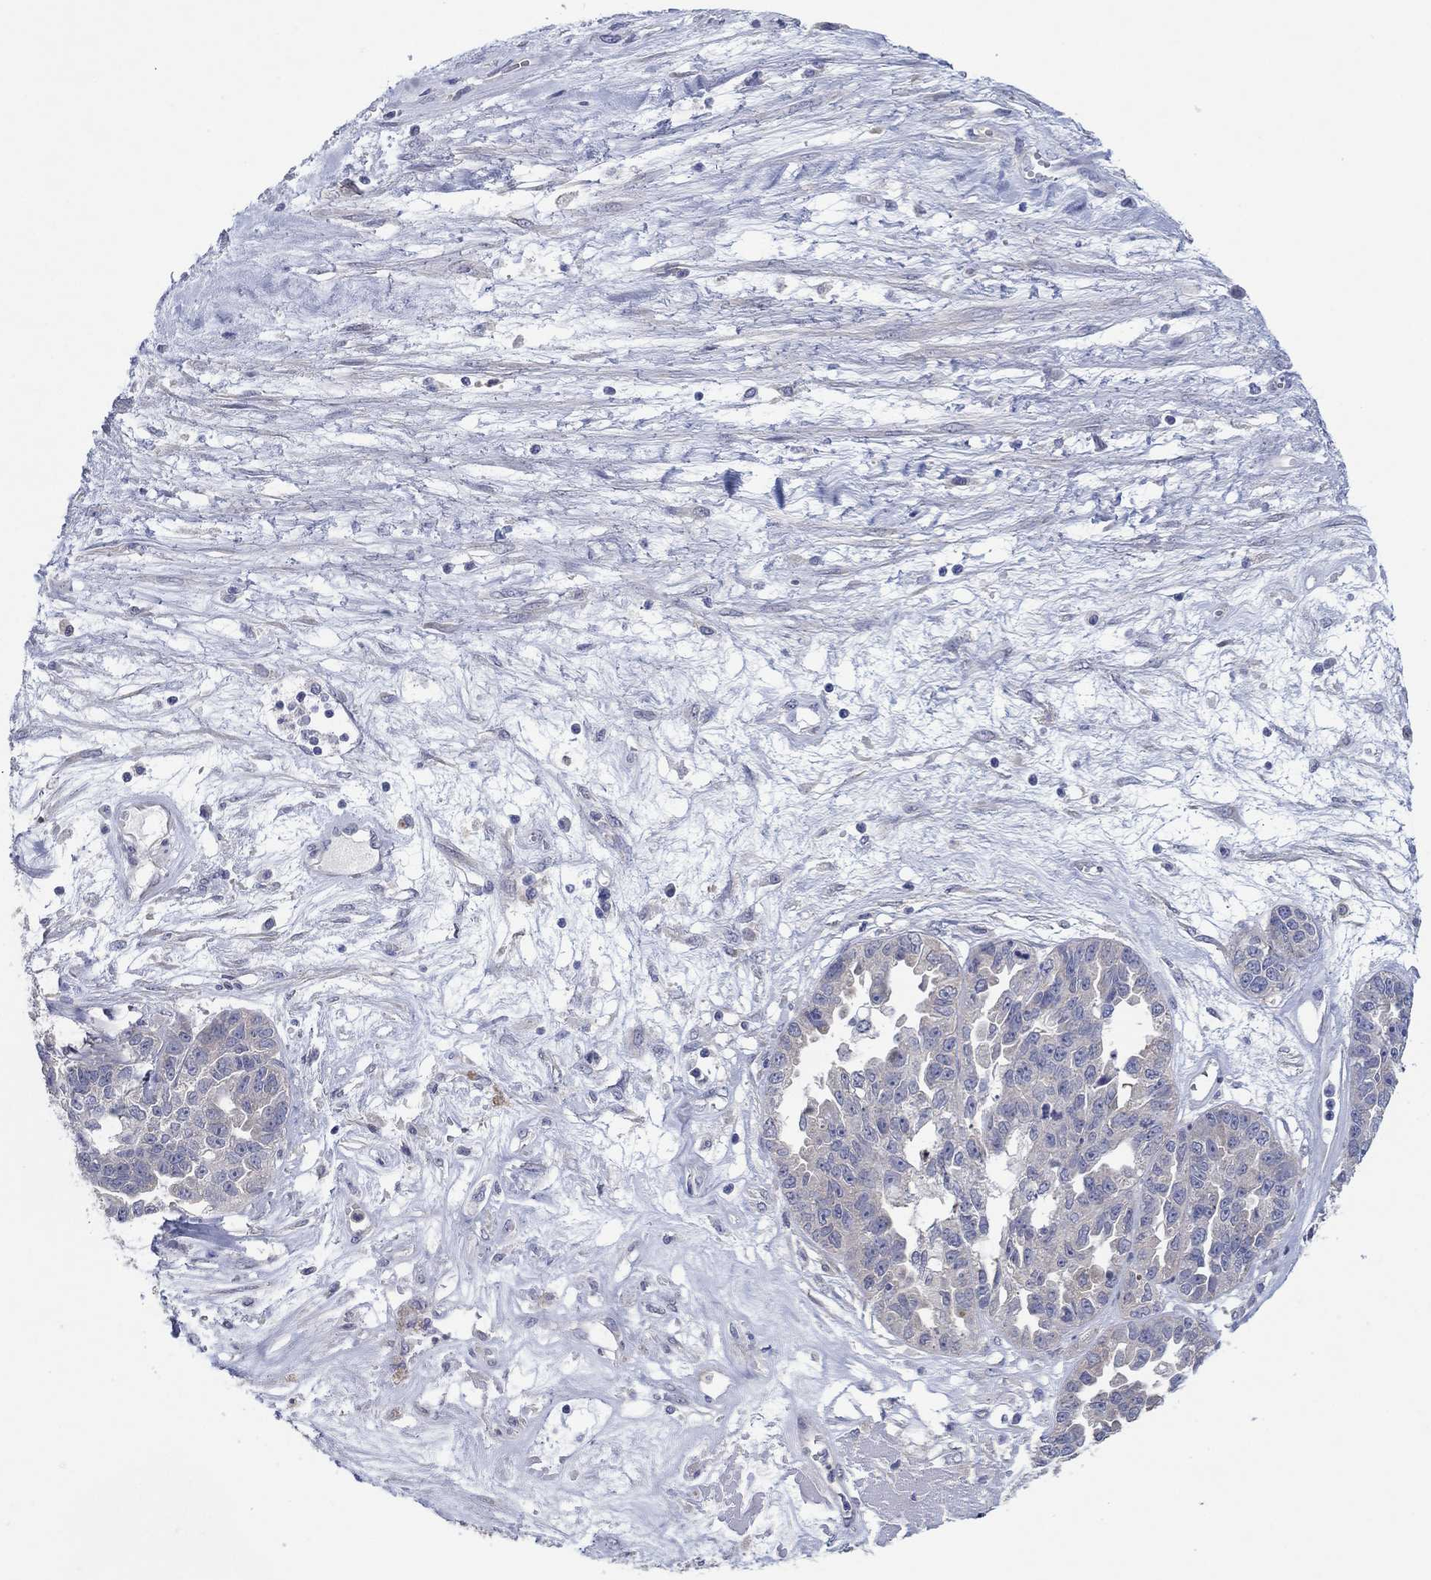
{"staining": {"intensity": "negative", "quantity": "none", "location": "none"}, "tissue": "ovarian cancer", "cell_type": "Tumor cells", "image_type": "cancer", "snomed": [{"axis": "morphology", "description": "Cystadenocarcinoma, serous, NOS"}, {"axis": "topography", "description": "Ovary"}], "caption": "Tumor cells are negative for protein expression in human ovarian cancer.", "gene": "HDC", "patient": {"sex": "female", "age": 87}}